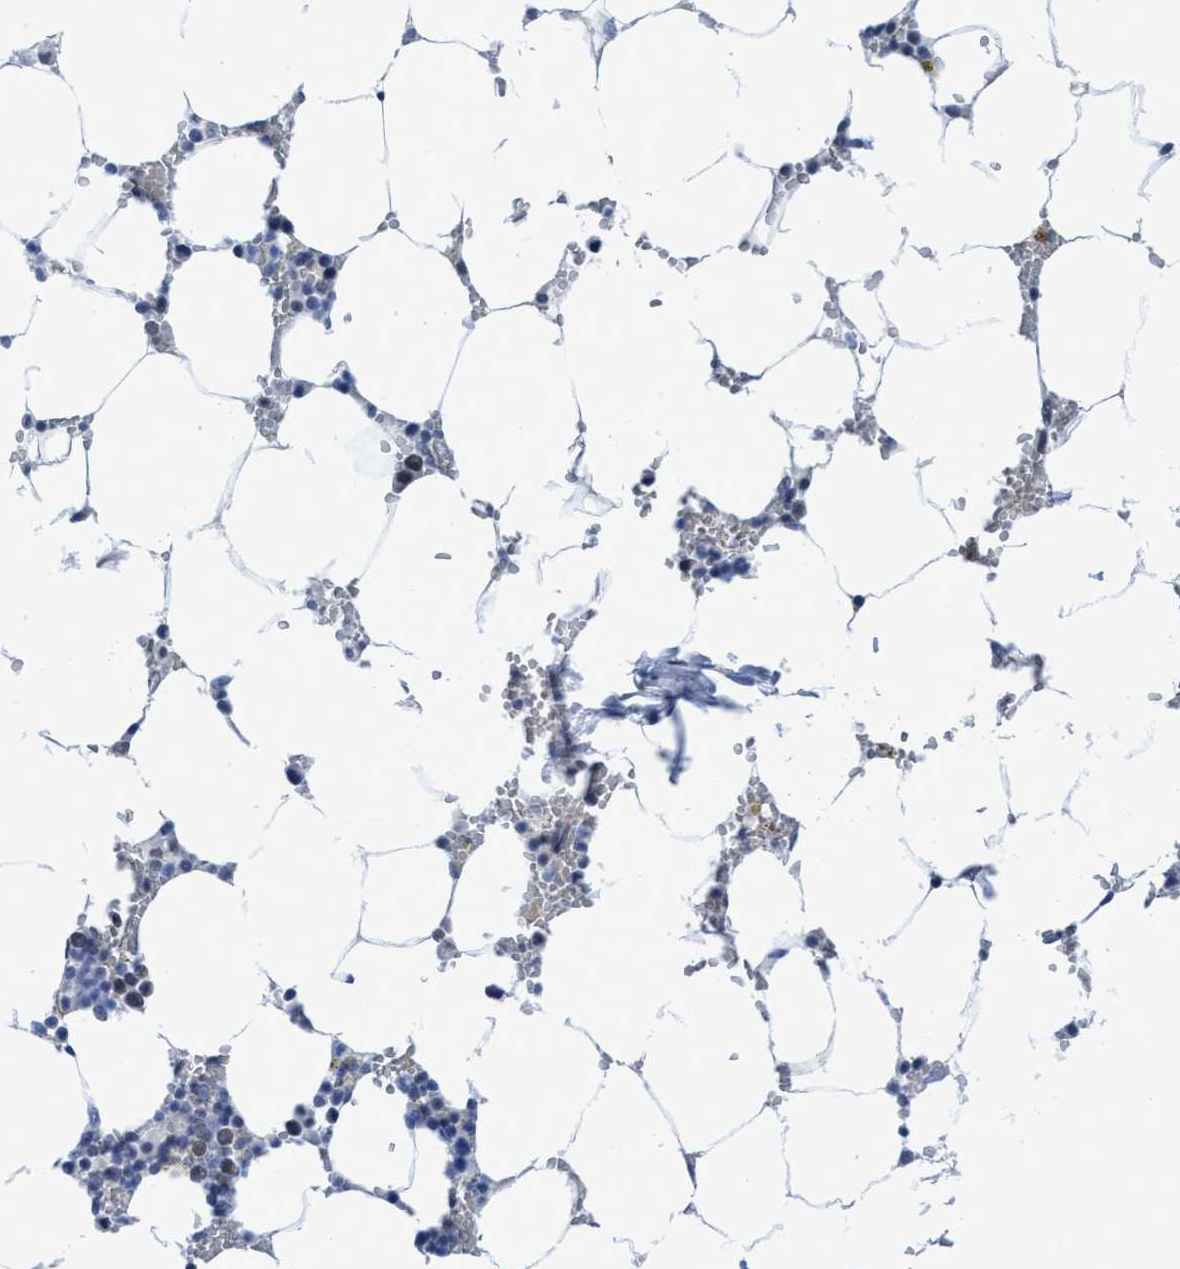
{"staining": {"intensity": "negative", "quantity": "none", "location": "none"}, "tissue": "bone marrow", "cell_type": "Hematopoietic cells", "image_type": "normal", "snomed": [{"axis": "morphology", "description": "Normal tissue, NOS"}, {"axis": "topography", "description": "Bone marrow"}], "caption": "Image shows no significant protein positivity in hematopoietic cells of unremarkable bone marrow. (Brightfield microscopy of DAB IHC at high magnification).", "gene": "DNAI1", "patient": {"sex": "male", "age": 70}}